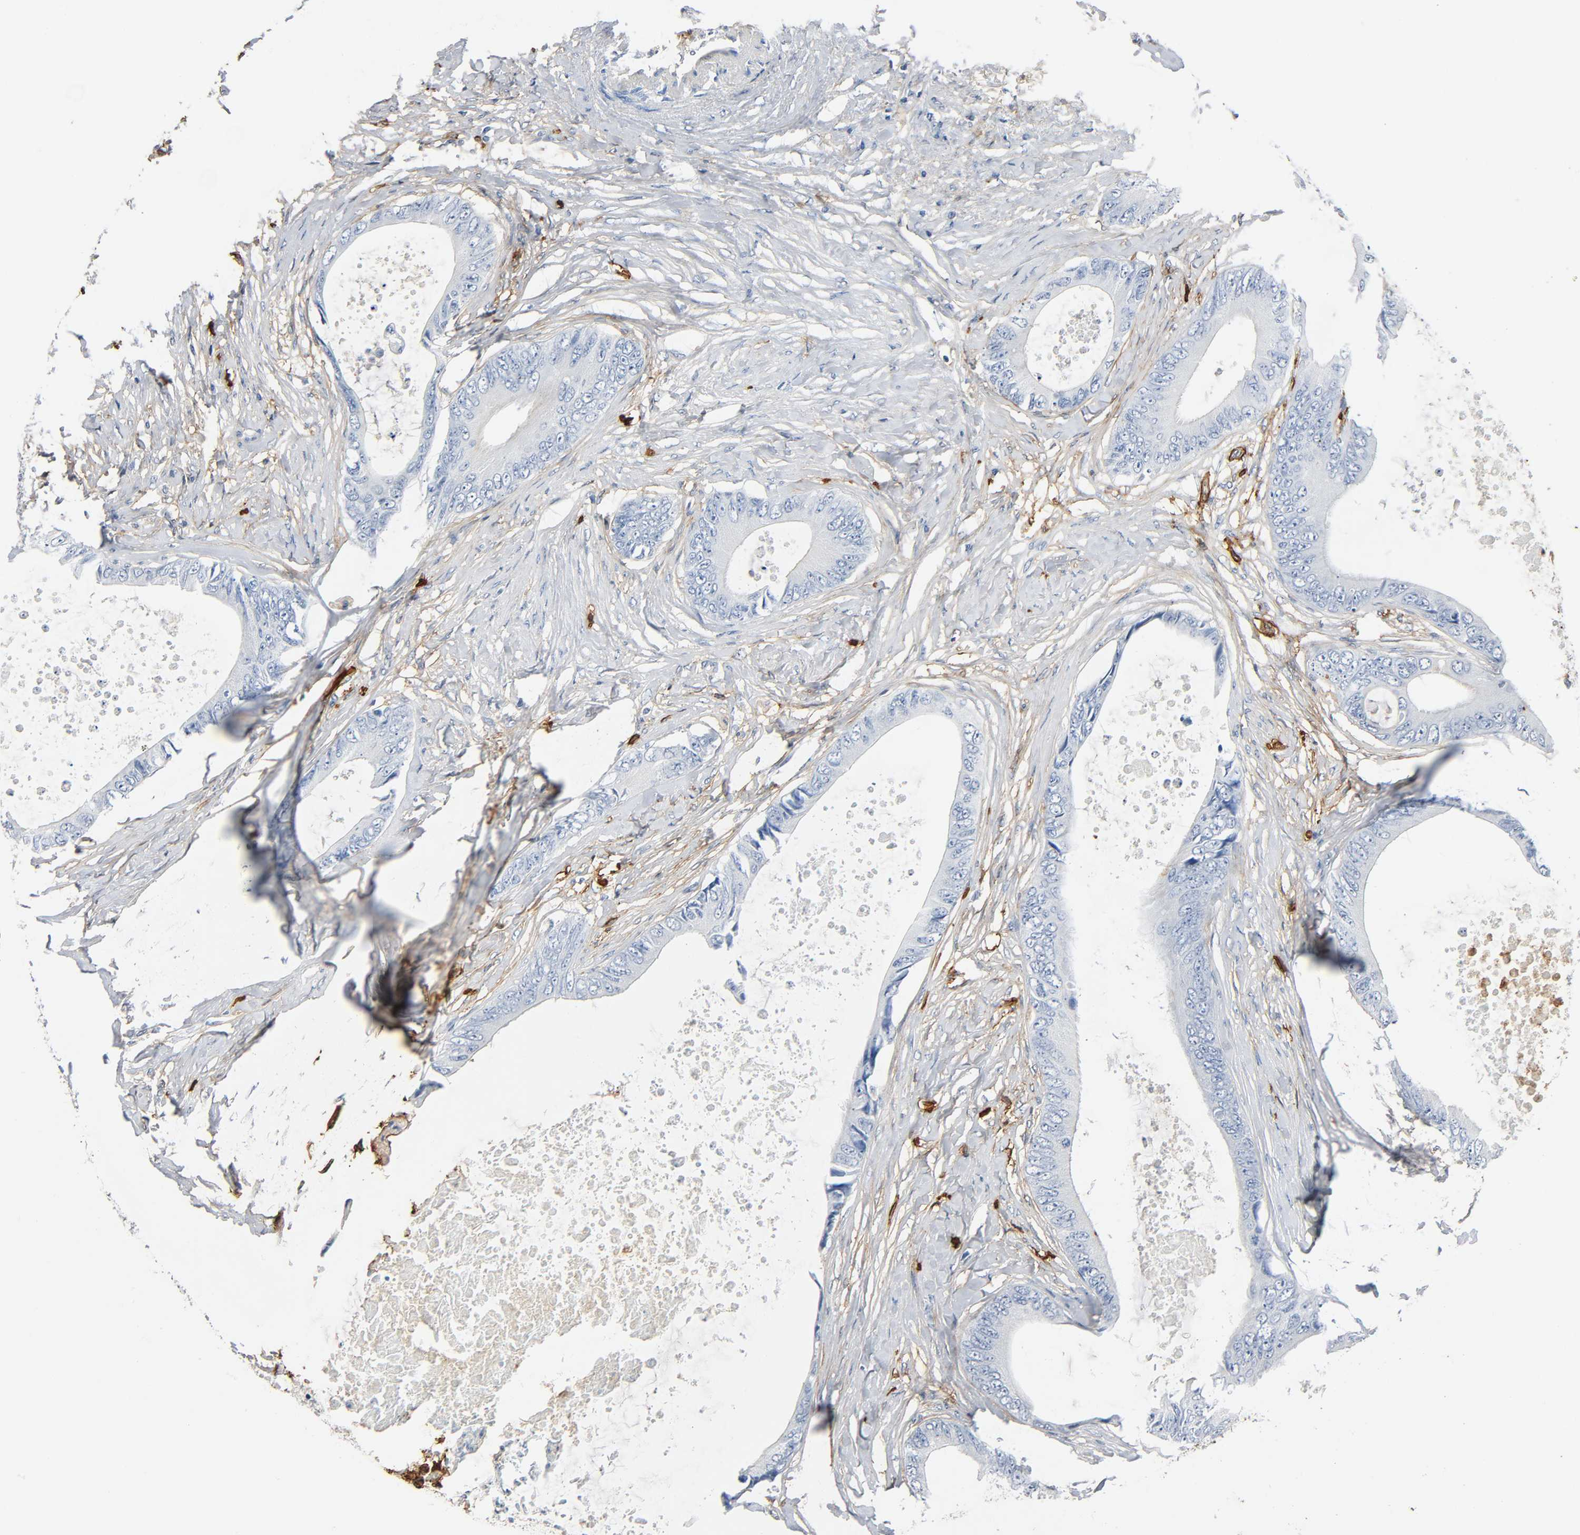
{"staining": {"intensity": "negative", "quantity": "none", "location": "none"}, "tissue": "colorectal cancer", "cell_type": "Tumor cells", "image_type": "cancer", "snomed": [{"axis": "morphology", "description": "Normal tissue, NOS"}, {"axis": "morphology", "description": "Adenocarcinoma, NOS"}, {"axis": "topography", "description": "Rectum"}, {"axis": "topography", "description": "Peripheral nerve tissue"}], "caption": "Photomicrograph shows no significant protein positivity in tumor cells of colorectal adenocarcinoma. (DAB IHC with hematoxylin counter stain).", "gene": "ANPEP", "patient": {"sex": "female", "age": 77}}